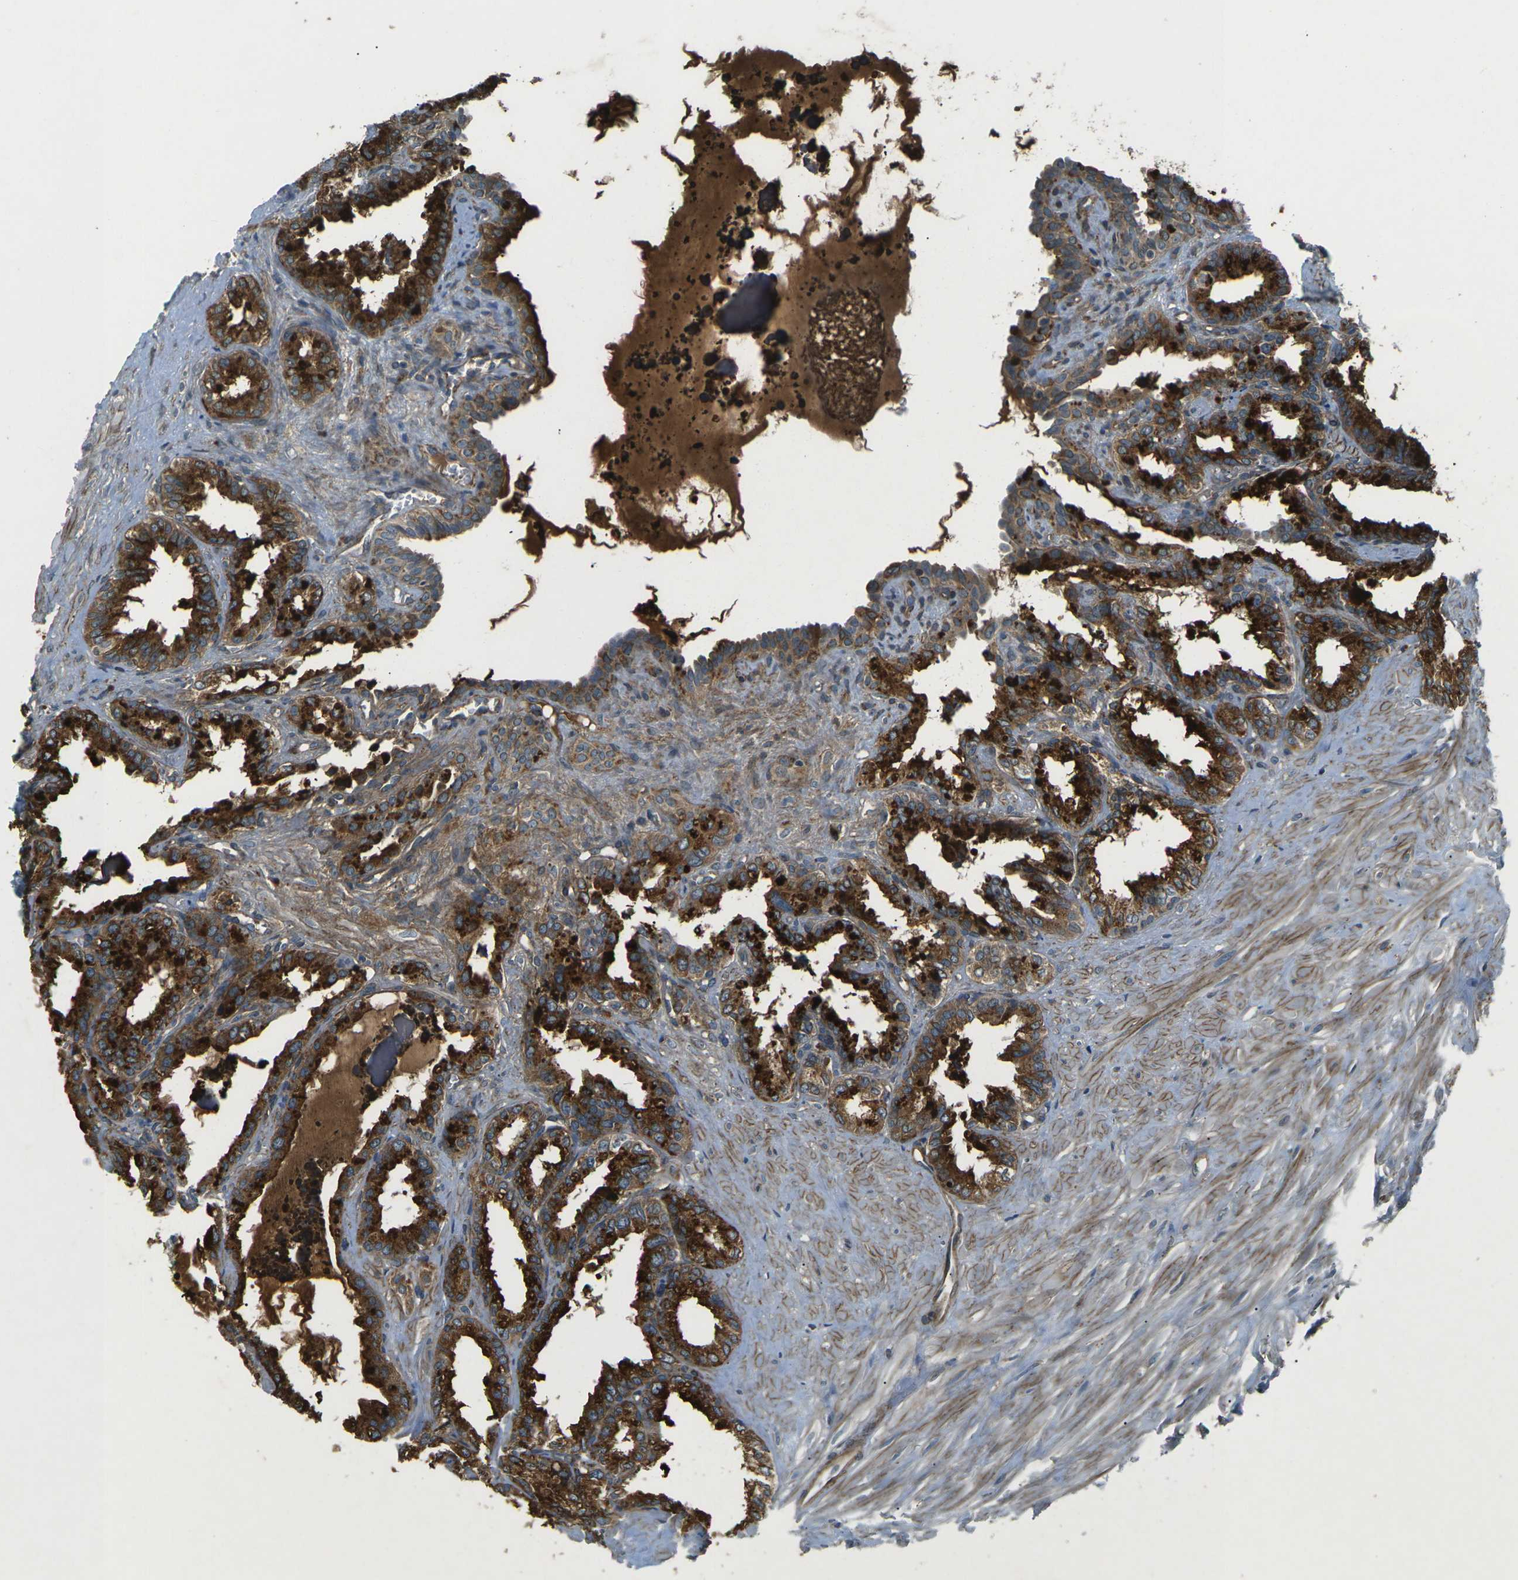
{"staining": {"intensity": "strong", "quantity": ">75%", "location": "cytoplasmic/membranous"}, "tissue": "seminal vesicle", "cell_type": "Glandular cells", "image_type": "normal", "snomed": [{"axis": "morphology", "description": "Normal tissue, NOS"}, {"axis": "topography", "description": "Seminal veicle"}], "caption": "Brown immunohistochemical staining in benign seminal vesicle displays strong cytoplasmic/membranous staining in approximately >75% of glandular cells. (brown staining indicates protein expression, while blue staining denotes nuclei).", "gene": "AFAP1", "patient": {"sex": "male", "age": 64}}